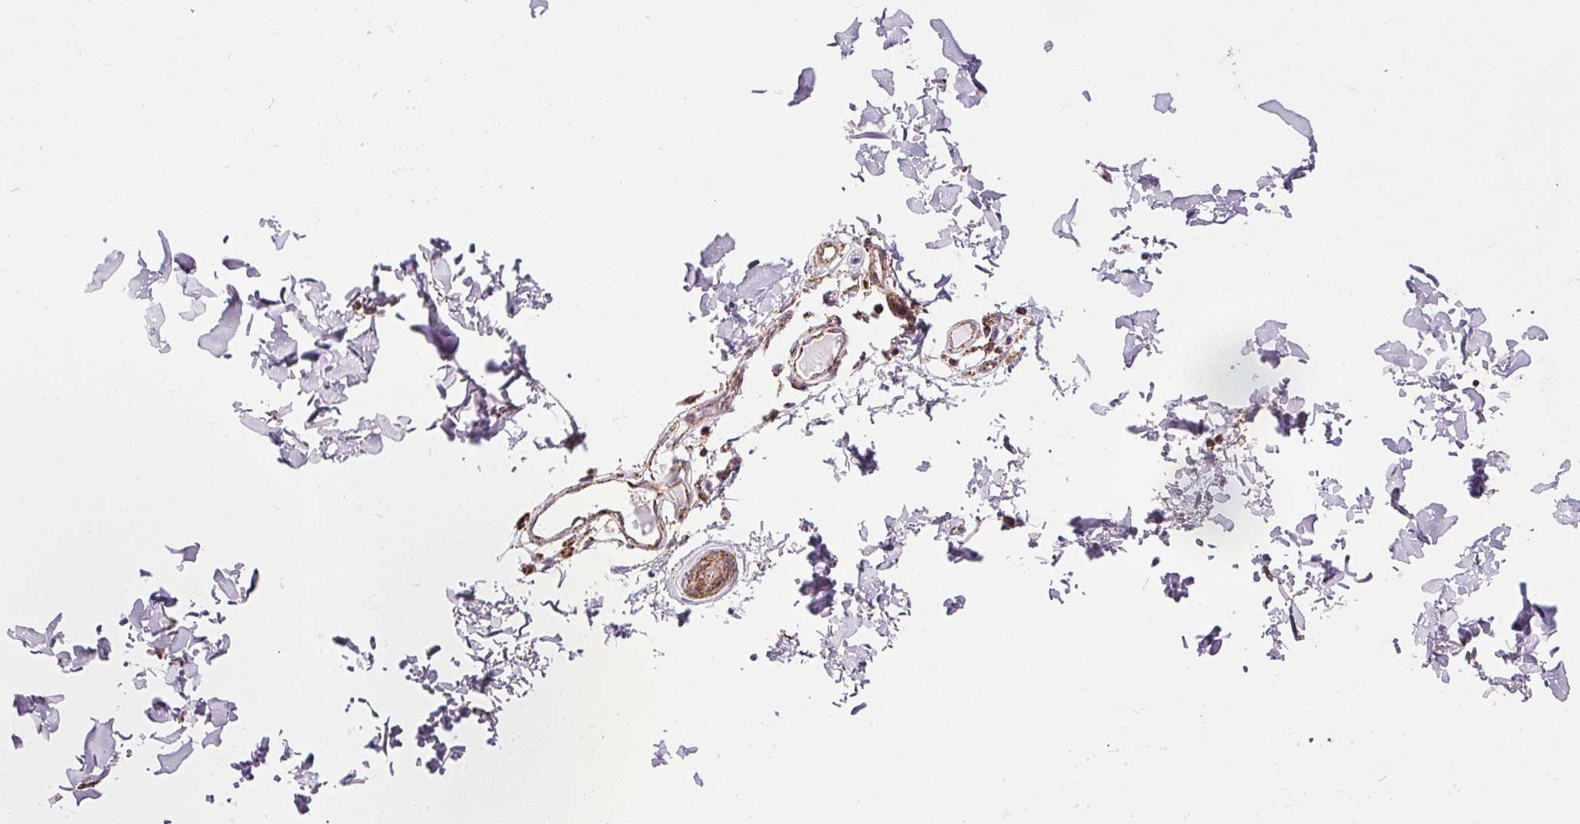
{"staining": {"intensity": "moderate", "quantity": ">75%", "location": "cytoplasmic/membranous"}, "tissue": "nasopharynx", "cell_type": "Respiratory epithelial cells", "image_type": "normal", "snomed": [{"axis": "morphology", "description": "Normal tissue, NOS"}, {"axis": "topography", "description": "Nasopharynx"}], "caption": "Immunohistochemical staining of benign nasopharynx reveals medium levels of moderate cytoplasmic/membranous expression in about >75% of respiratory epithelial cells. (DAB (3,3'-diaminobenzidine) IHC with brightfield microscopy, high magnification).", "gene": "MAPK11", "patient": {"sex": "male", "age": 68}}